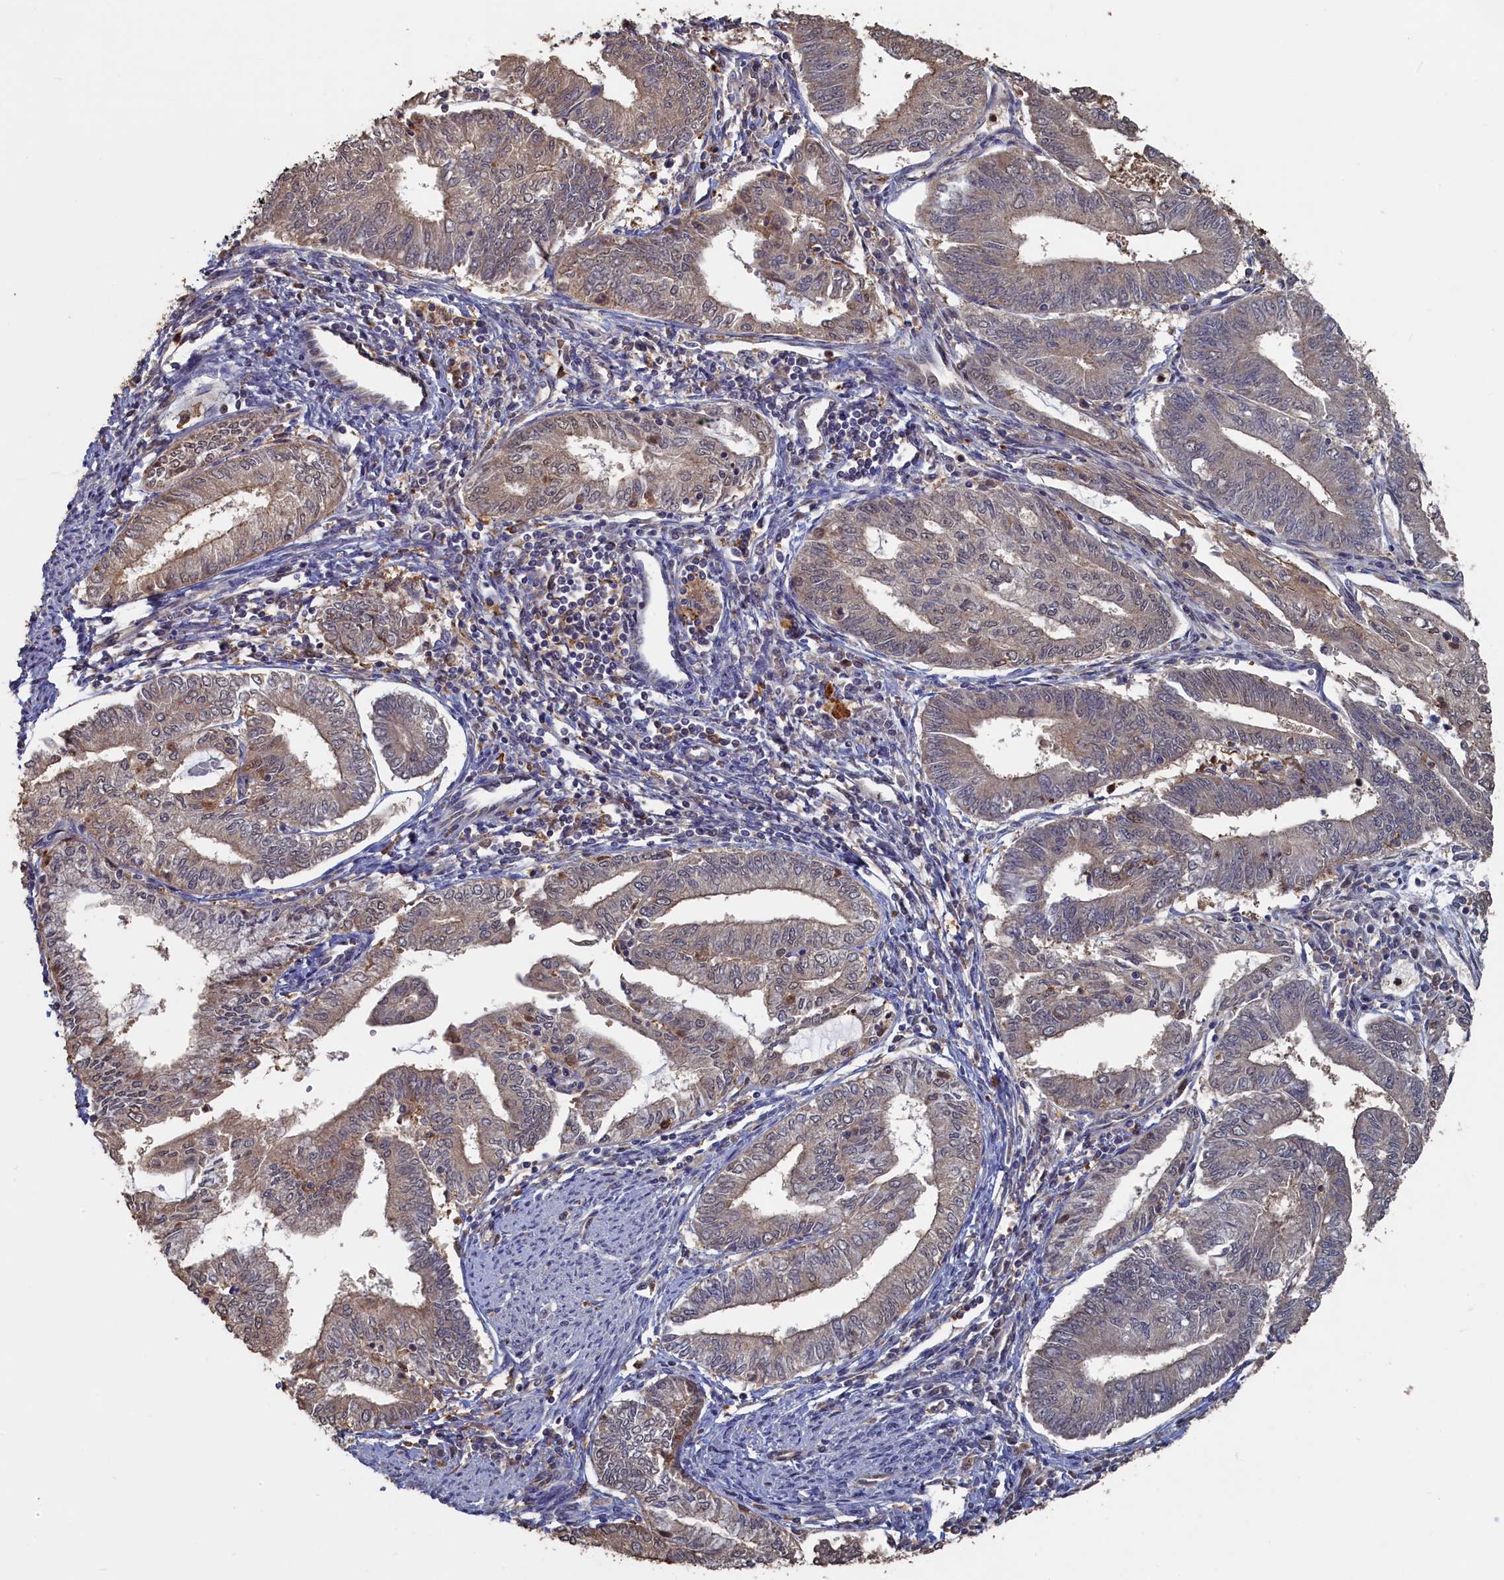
{"staining": {"intensity": "weak", "quantity": "25%-75%", "location": "cytoplasmic/membranous,nuclear"}, "tissue": "endometrial cancer", "cell_type": "Tumor cells", "image_type": "cancer", "snomed": [{"axis": "morphology", "description": "Adenocarcinoma, NOS"}, {"axis": "topography", "description": "Endometrium"}], "caption": "Human endometrial adenocarcinoma stained with a brown dye exhibits weak cytoplasmic/membranous and nuclear positive expression in approximately 25%-75% of tumor cells.", "gene": "UCHL3", "patient": {"sex": "female", "age": 66}}